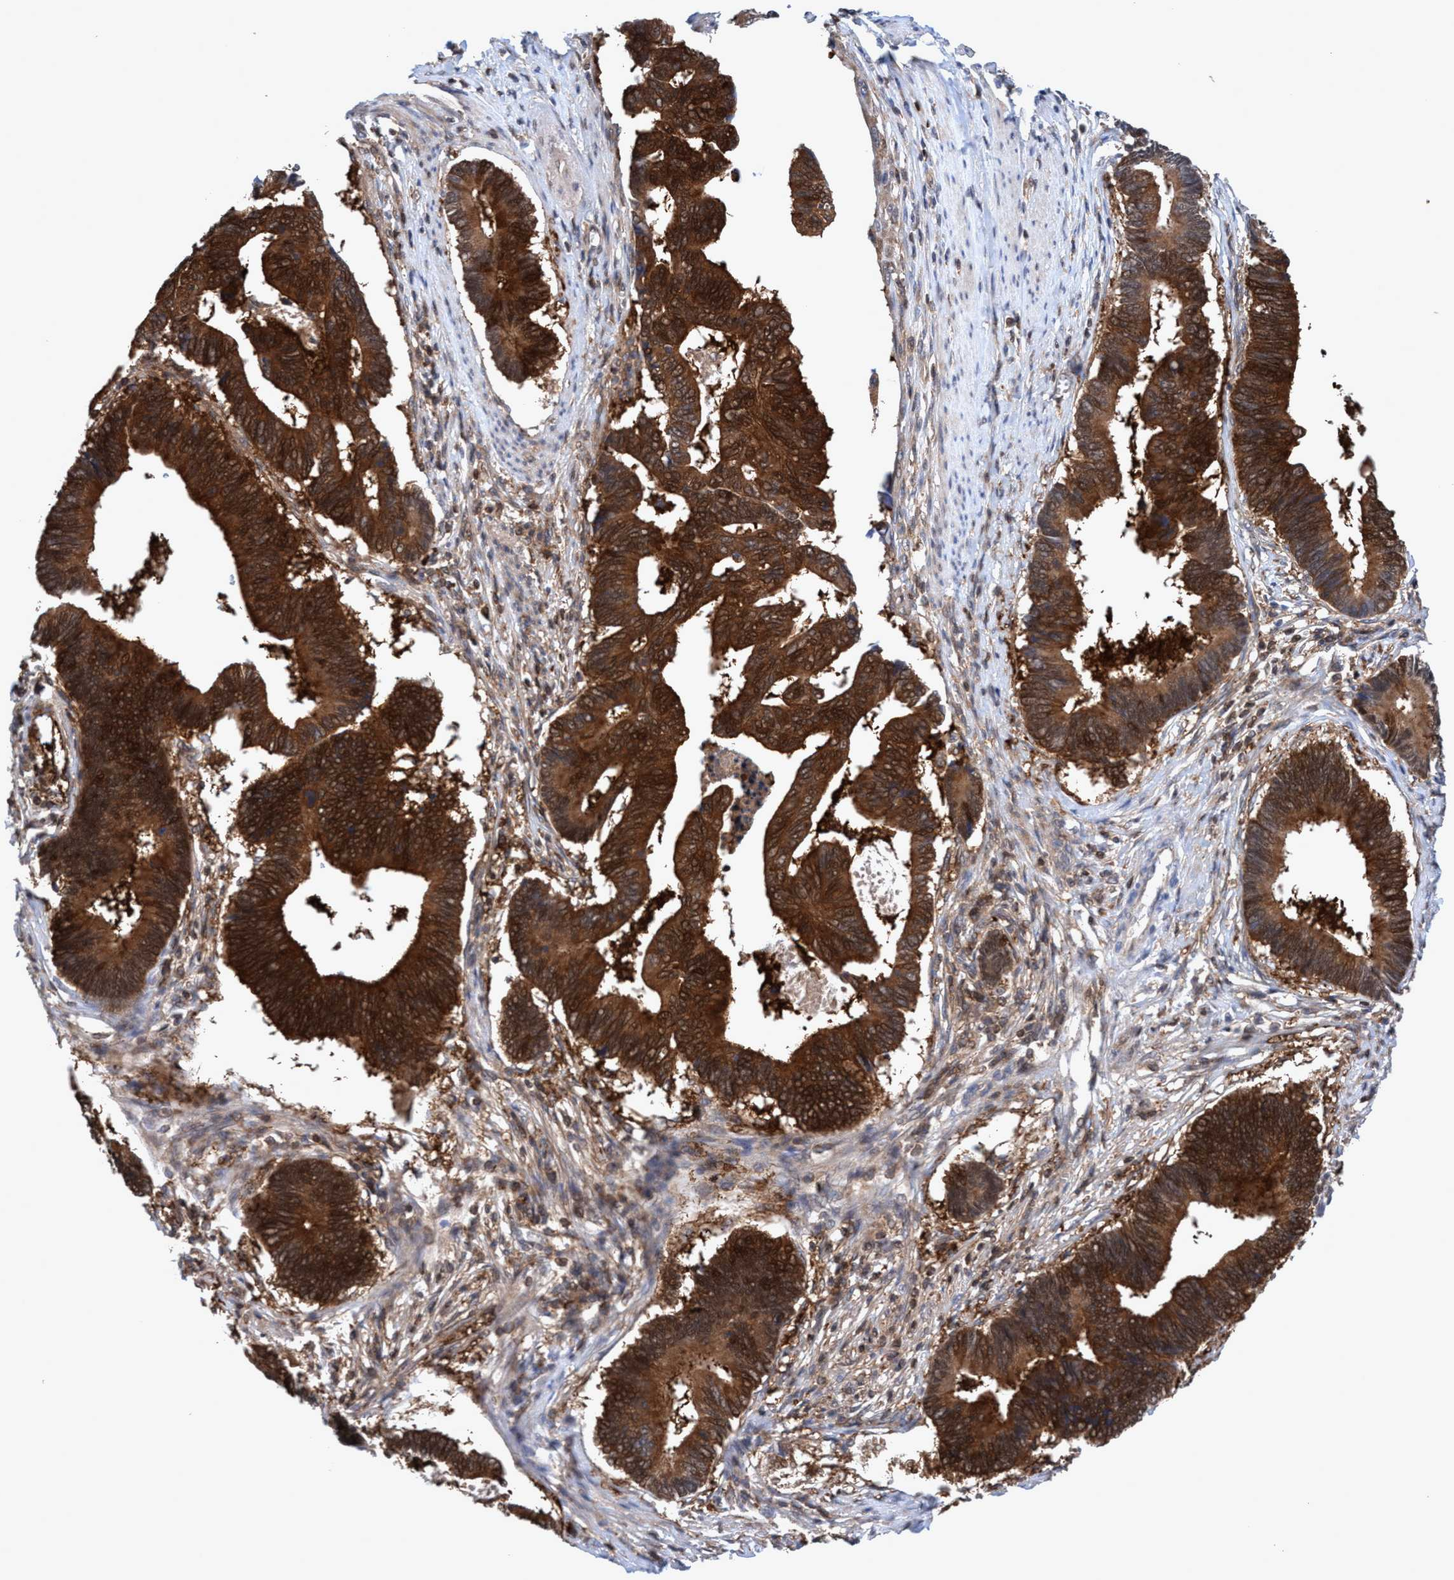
{"staining": {"intensity": "strong", "quantity": ">75%", "location": "cytoplasmic/membranous"}, "tissue": "pancreatic cancer", "cell_type": "Tumor cells", "image_type": "cancer", "snomed": [{"axis": "morphology", "description": "Adenocarcinoma, NOS"}, {"axis": "topography", "description": "Pancreas"}], "caption": "Human pancreatic adenocarcinoma stained with a protein marker displays strong staining in tumor cells.", "gene": "GLOD4", "patient": {"sex": "female", "age": 70}}